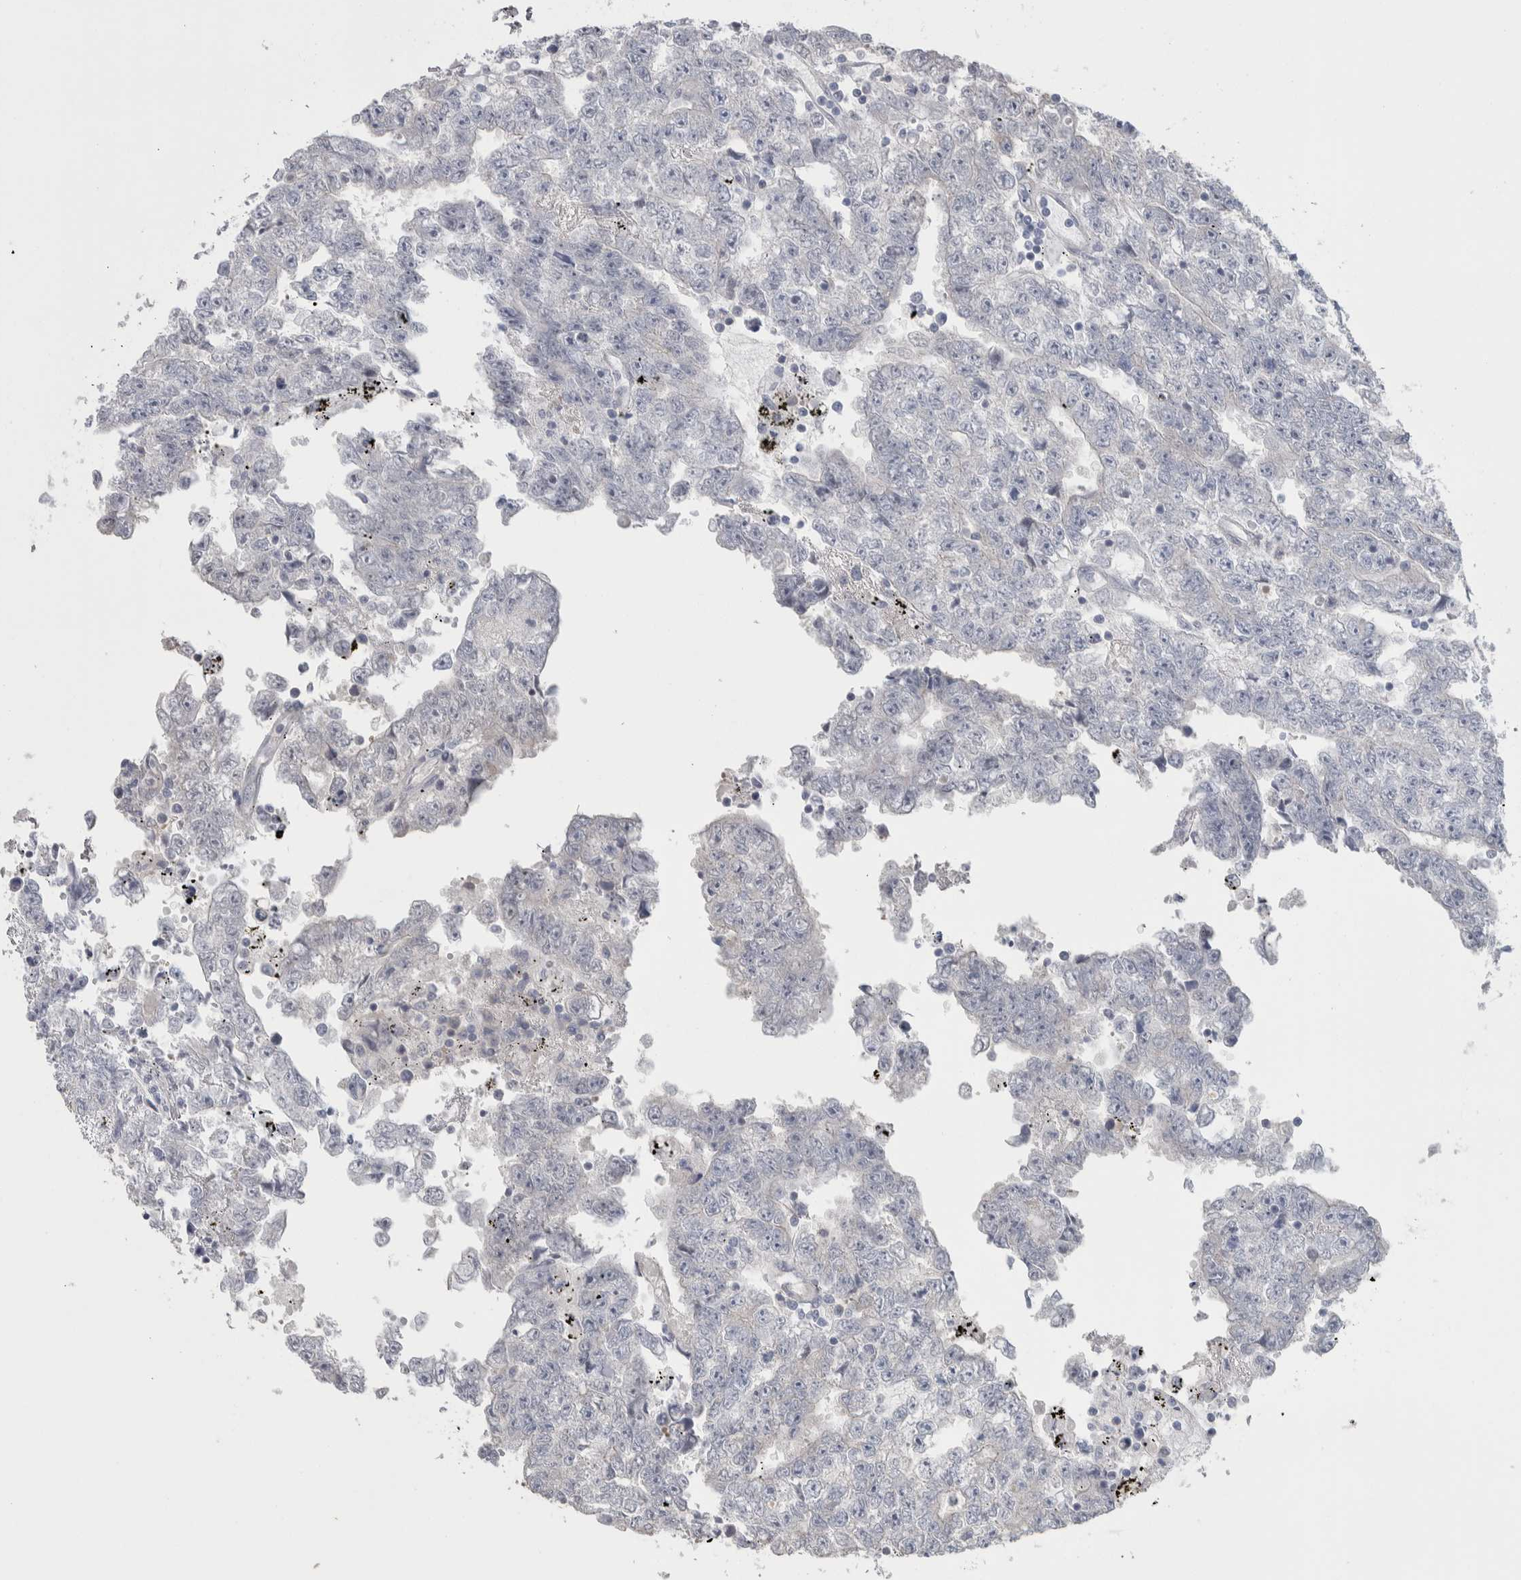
{"staining": {"intensity": "negative", "quantity": "none", "location": "none"}, "tissue": "testis cancer", "cell_type": "Tumor cells", "image_type": "cancer", "snomed": [{"axis": "morphology", "description": "Carcinoma, Embryonal, NOS"}, {"axis": "topography", "description": "Testis"}], "caption": "There is no significant staining in tumor cells of testis cancer.", "gene": "GPHN", "patient": {"sex": "male", "age": 25}}